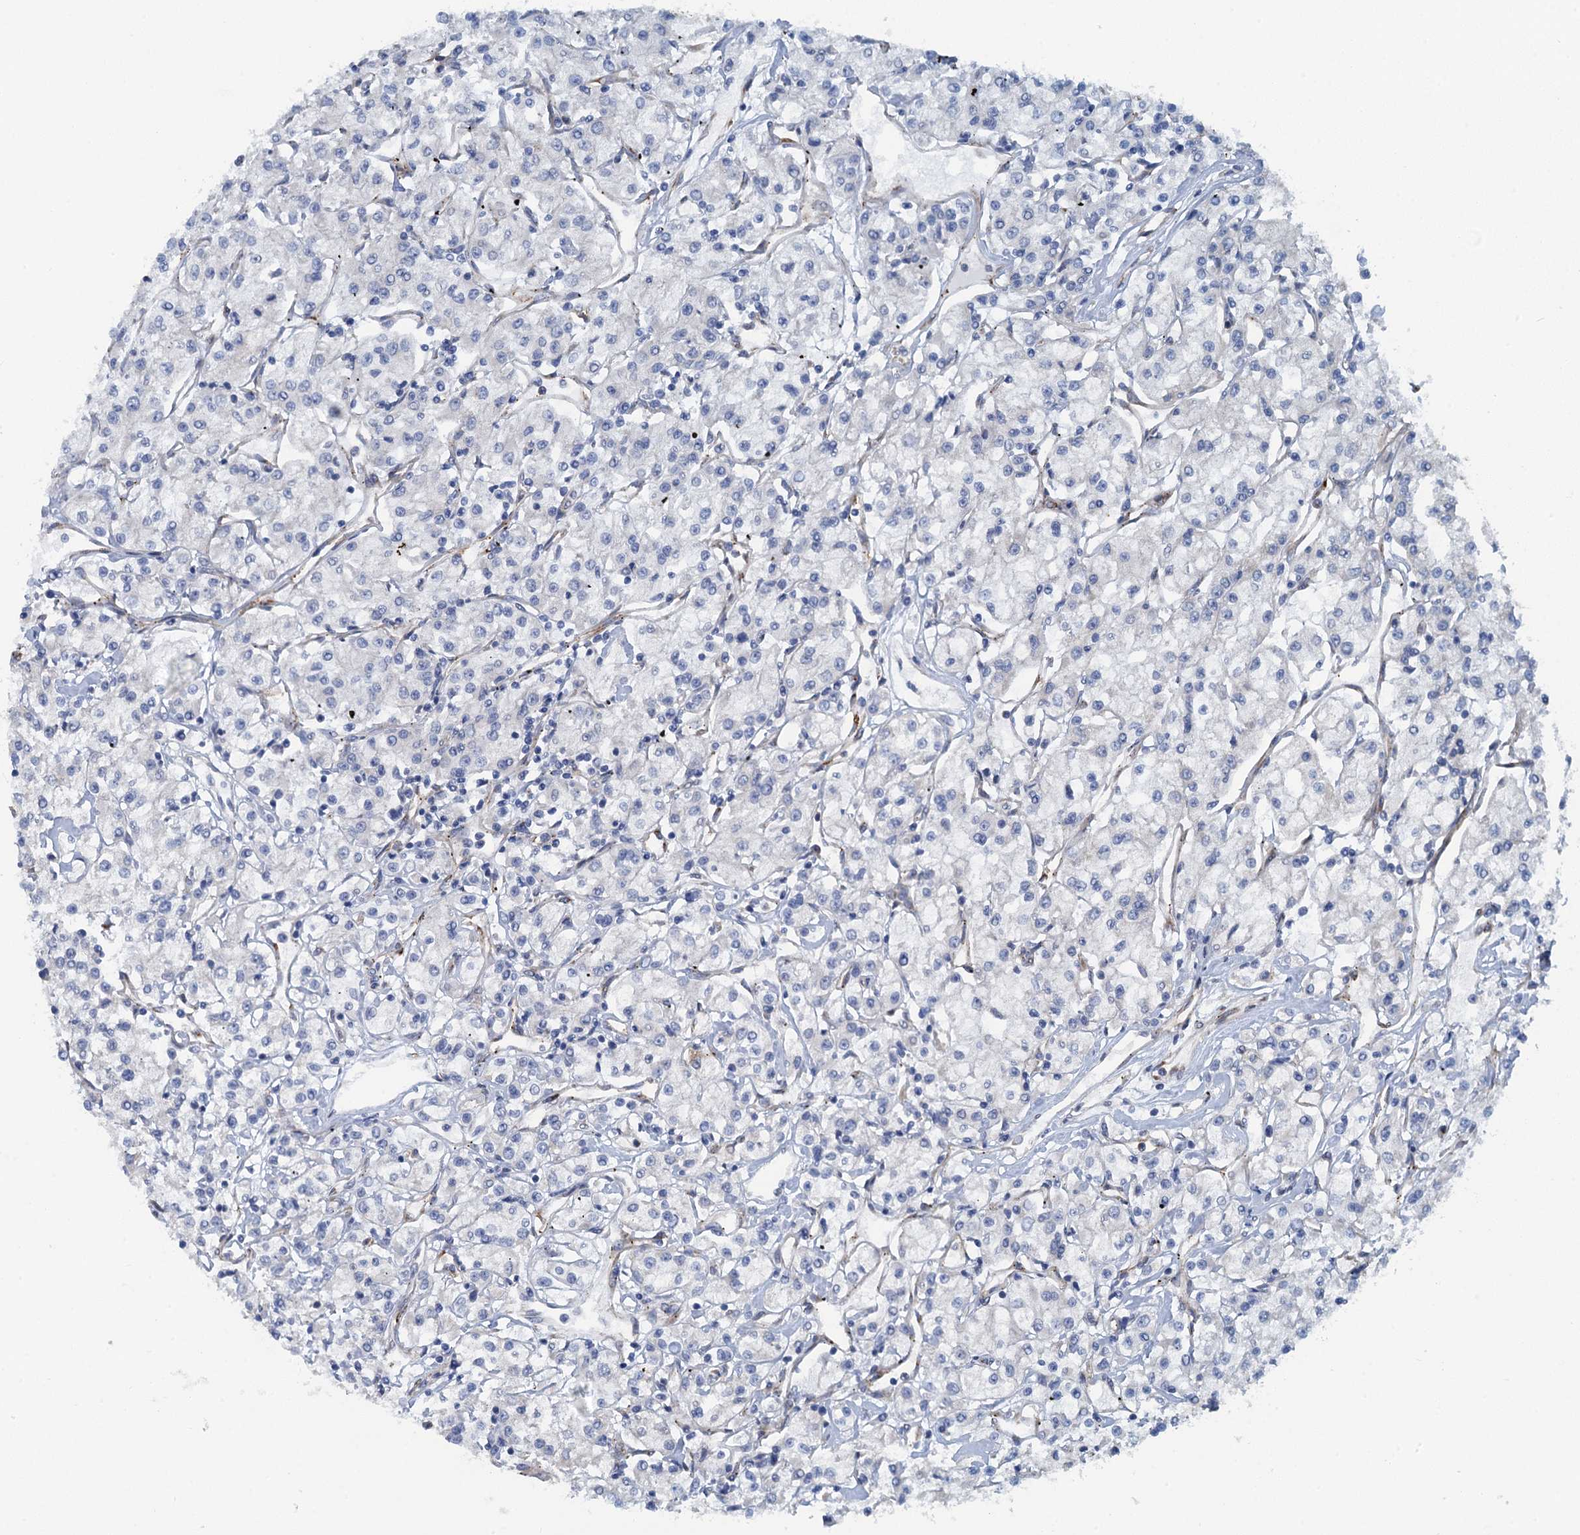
{"staining": {"intensity": "negative", "quantity": "none", "location": "none"}, "tissue": "renal cancer", "cell_type": "Tumor cells", "image_type": "cancer", "snomed": [{"axis": "morphology", "description": "Adenocarcinoma, NOS"}, {"axis": "topography", "description": "Kidney"}], "caption": "This is an immunohistochemistry photomicrograph of human renal cancer. There is no staining in tumor cells.", "gene": "POGLUT3", "patient": {"sex": "female", "age": 59}}